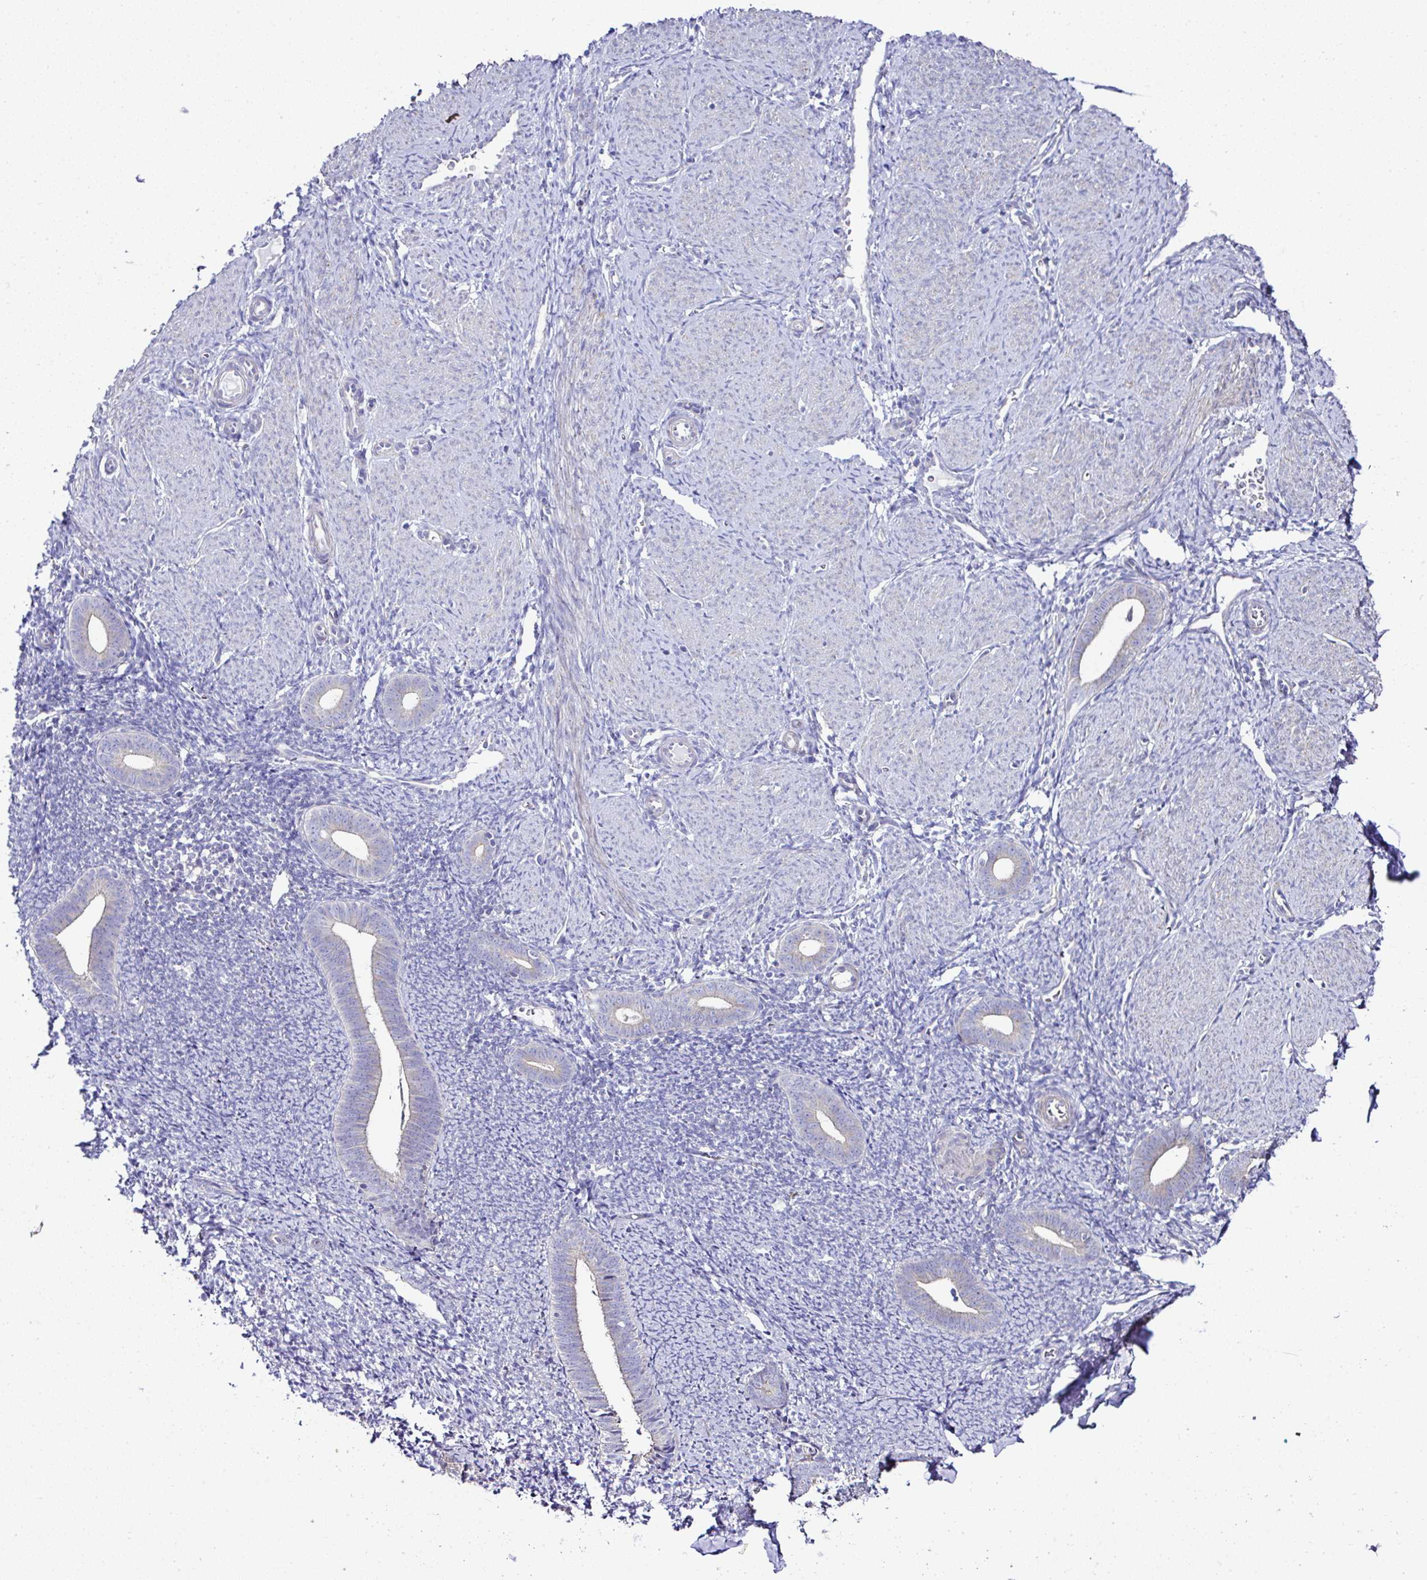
{"staining": {"intensity": "negative", "quantity": "none", "location": "none"}, "tissue": "endometrium", "cell_type": "Cells in endometrial stroma", "image_type": "normal", "snomed": [{"axis": "morphology", "description": "Normal tissue, NOS"}, {"axis": "topography", "description": "Endometrium"}], "caption": "The histopathology image displays no significant expression in cells in endometrial stroma of endometrium. The staining is performed using DAB brown chromogen with nuclei counter-stained in using hematoxylin.", "gene": "OR4P4", "patient": {"sex": "female", "age": 39}}